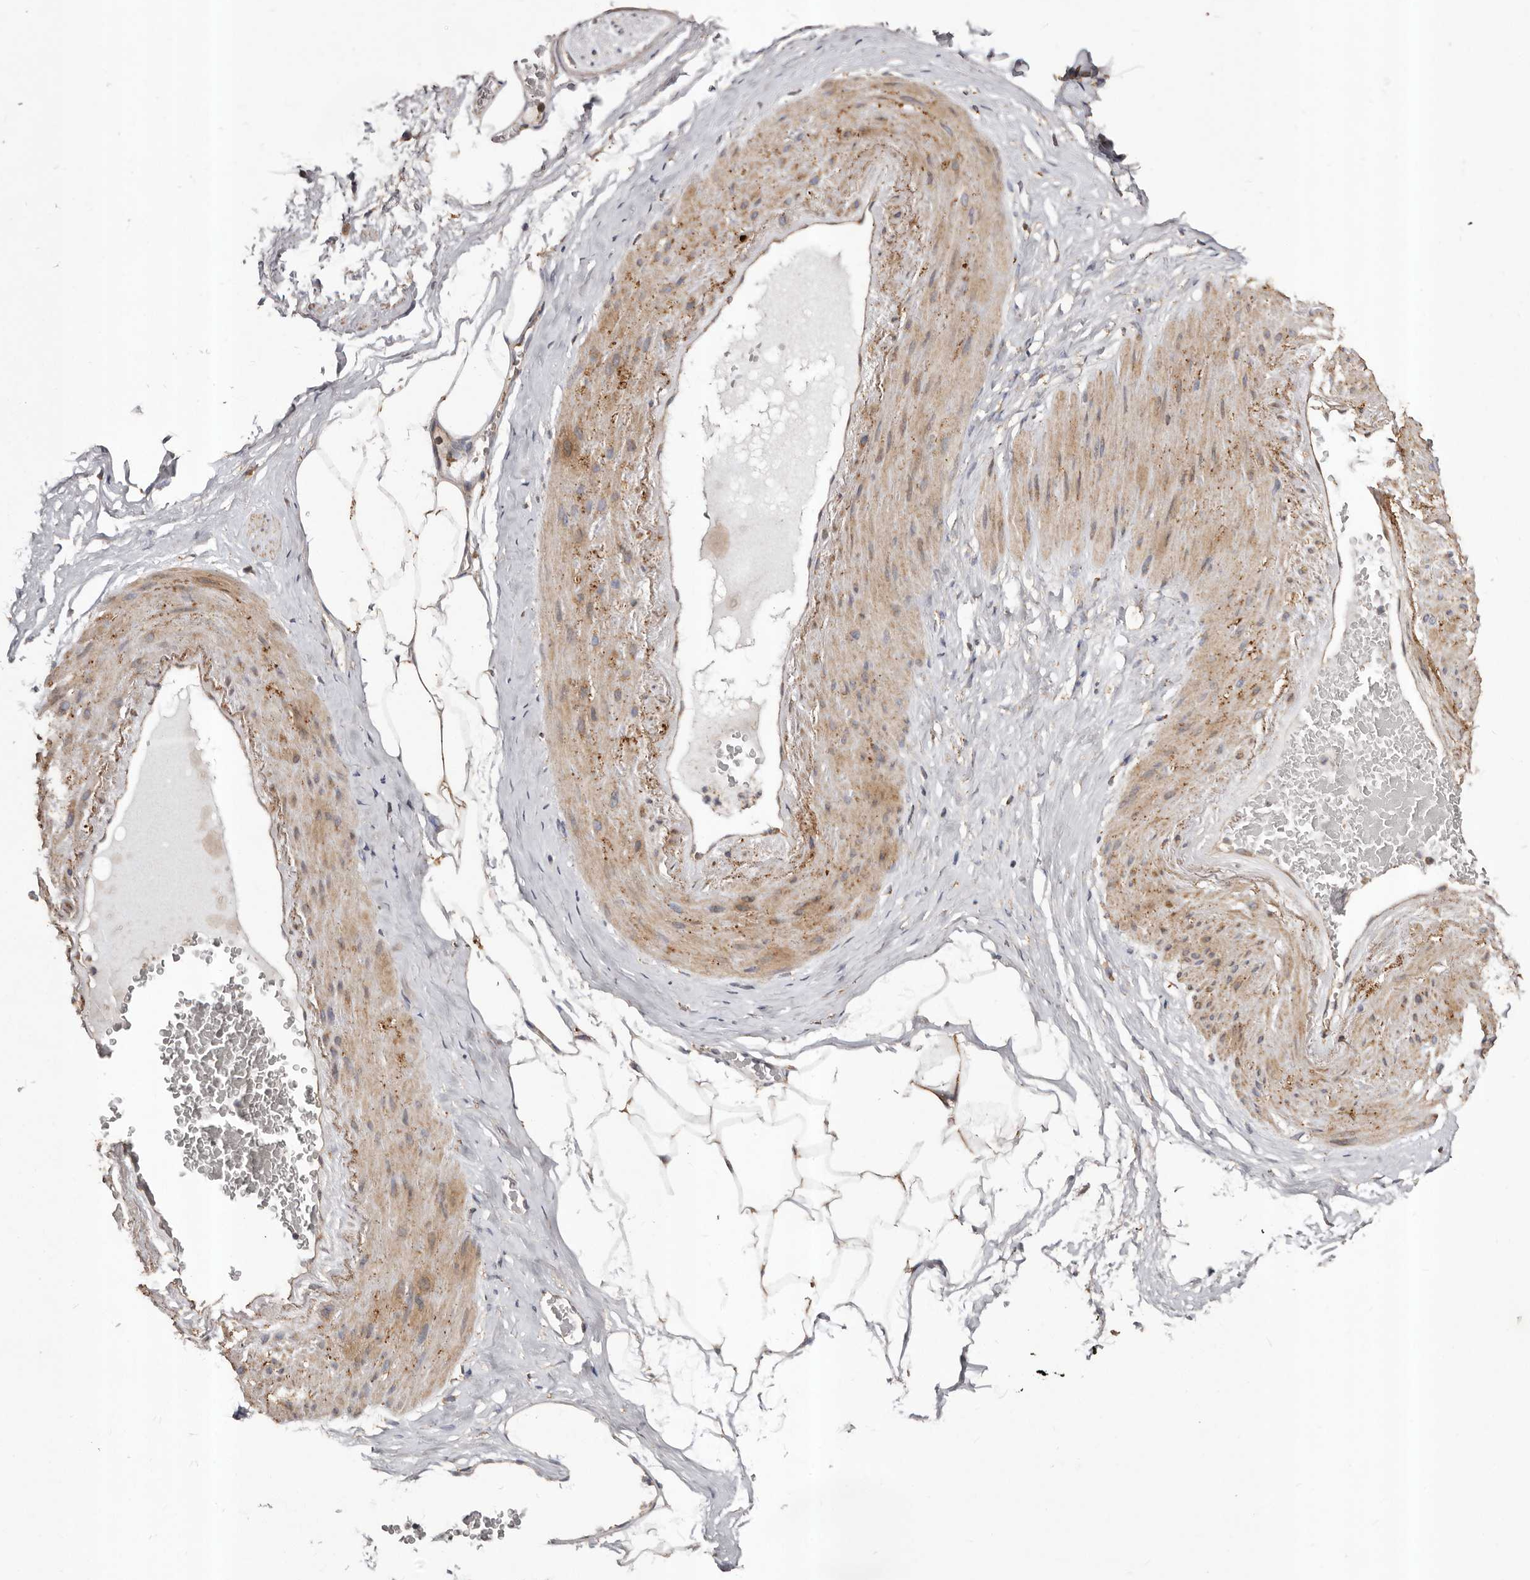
{"staining": {"intensity": "weak", "quantity": "25%-75%", "location": "cytoplasmic/membranous"}, "tissue": "adipose tissue", "cell_type": "Adipocytes", "image_type": "normal", "snomed": [{"axis": "morphology", "description": "Normal tissue, NOS"}, {"axis": "morphology", "description": "Adenocarcinoma, Low grade"}, {"axis": "topography", "description": "Prostate"}, {"axis": "topography", "description": "Peripheral nerve tissue"}], "caption": "DAB immunohistochemical staining of unremarkable adipose tissue displays weak cytoplasmic/membranous protein positivity in approximately 25%-75% of adipocytes.", "gene": "STEAP2", "patient": {"sex": "male", "age": 63}}